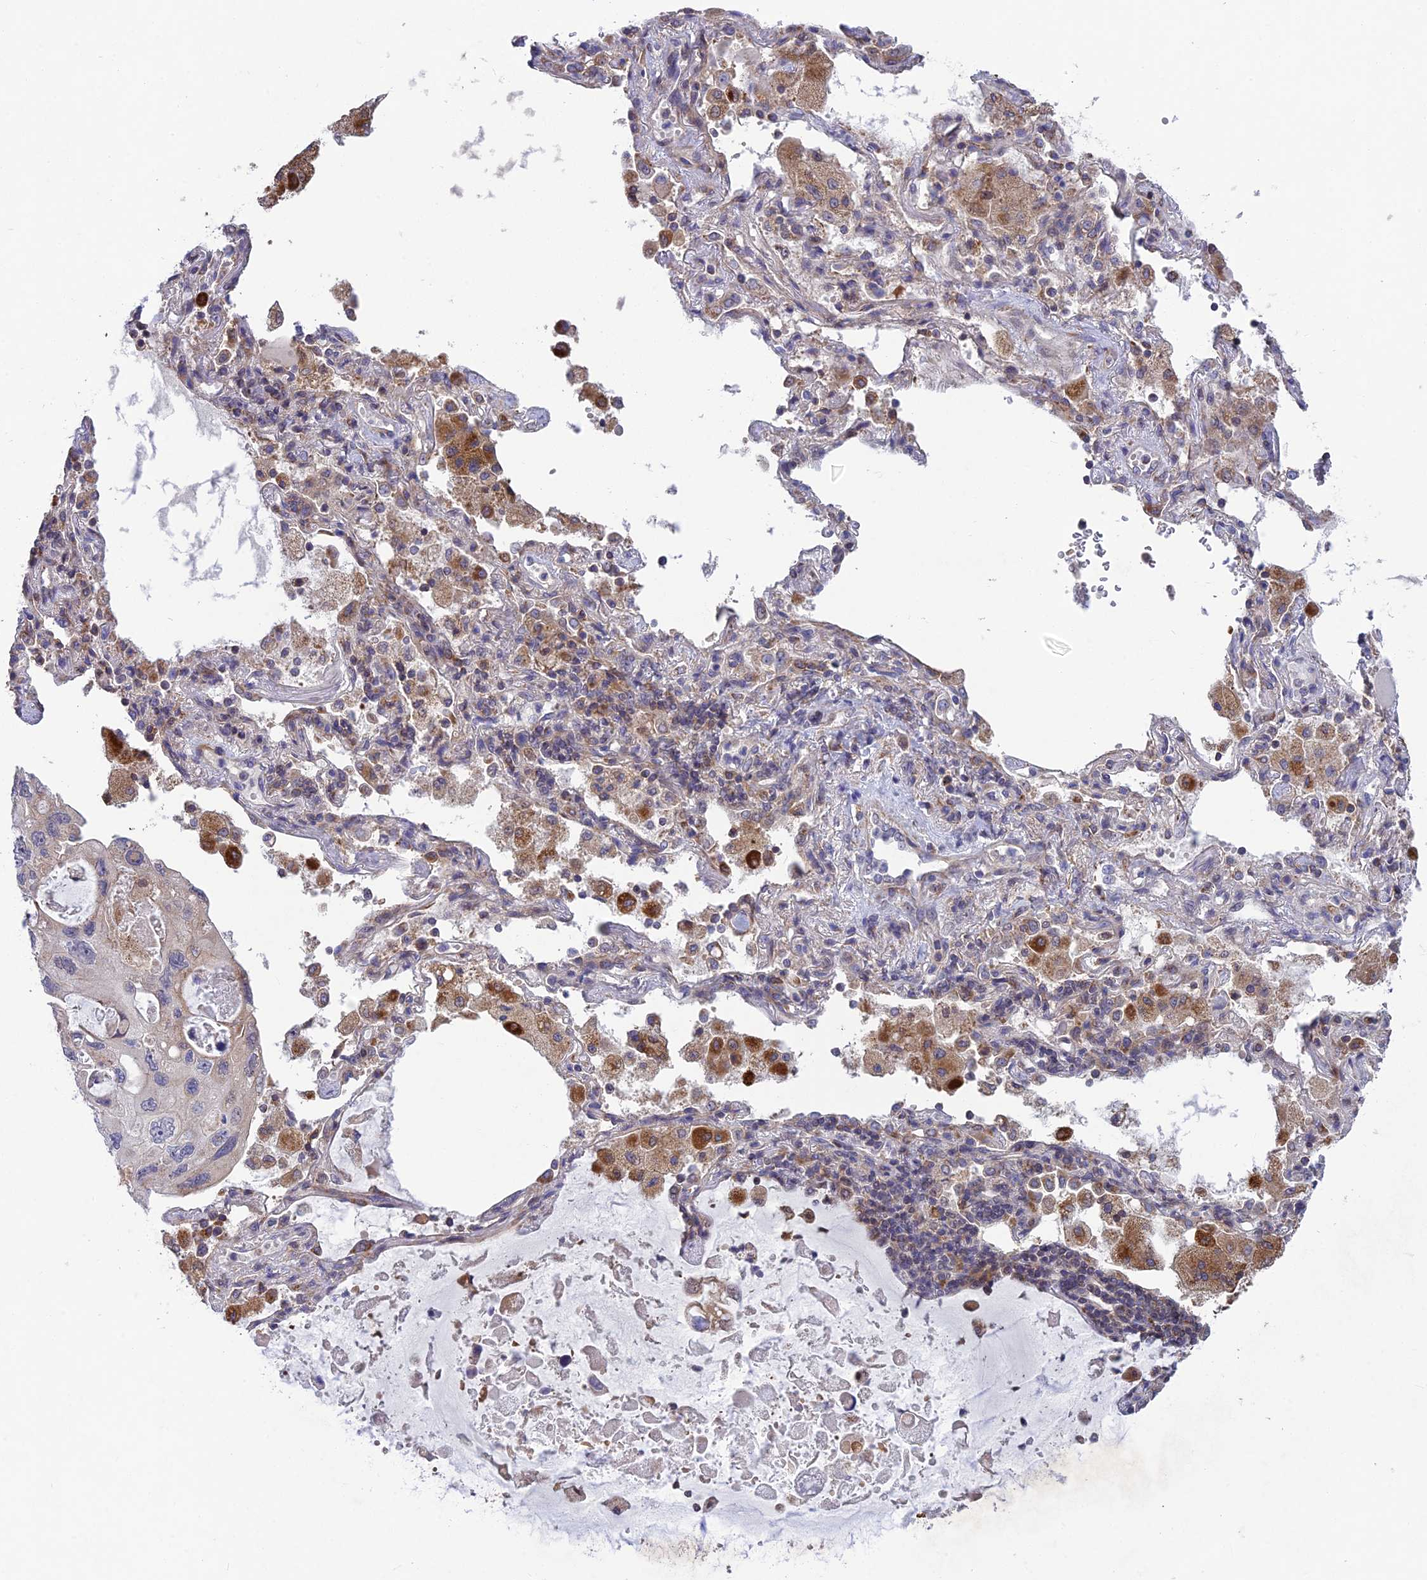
{"staining": {"intensity": "moderate", "quantity": "<25%", "location": "cytoplasmic/membranous"}, "tissue": "lung cancer", "cell_type": "Tumor cells", "image_type": "cancer", "snomed": [{"axis": "morphology", "description": "Squamous cell carcinoma, NOS"}, {"axis": "topography", "description": "Lung"}], "caption": "DAB (3,3'-diaminobenzidine) immunohistochemical staining of human lung squamous cell carcinoma displays moderate cytoplasmic/membranous protein expression in about <25% of tumor cells. Nuclei are stained in blue.", "gene": "BLTP2", "patient": {"sex": "female", "age": 73}}